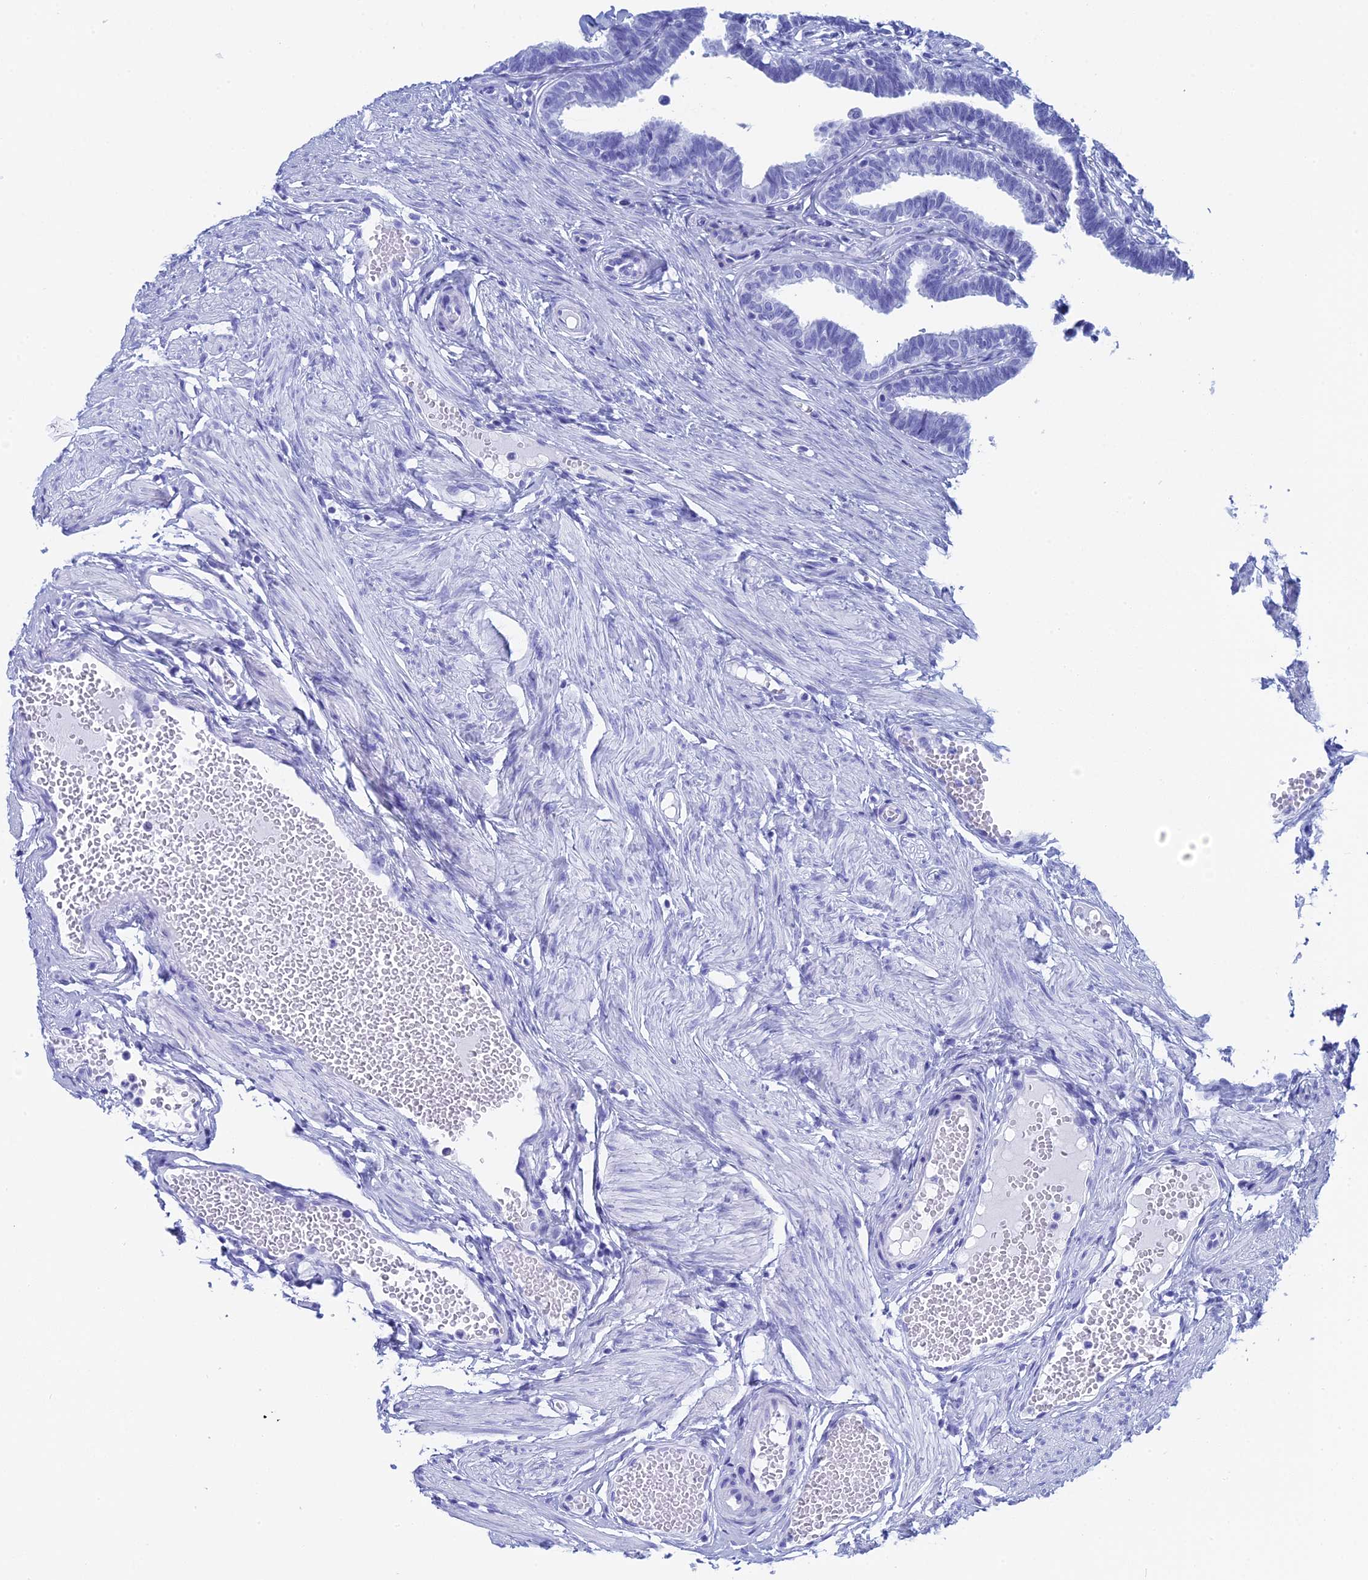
{"staining": {"intensity": "negative", "quantity": "none", "location": "none"}, "tissue": "fallopian tube", "cell_type": "Glandular cells", "image_type": "normal", "snomed": [{"axis": "morphology", "description": "Normal tissue, NOS"}, {"axis": "topography", "description": "Fallopian tube"}, {"axis": "topography", "description": "Ovary"}], "caption": "An immunohistochemistry (IHC) photomicrograph of unremarkable fallopian tube is shown. There is no staining in glandular cells of fallopian tube.", "gene": "TEX101", "patient": {"sex": "female", "age": 23}}